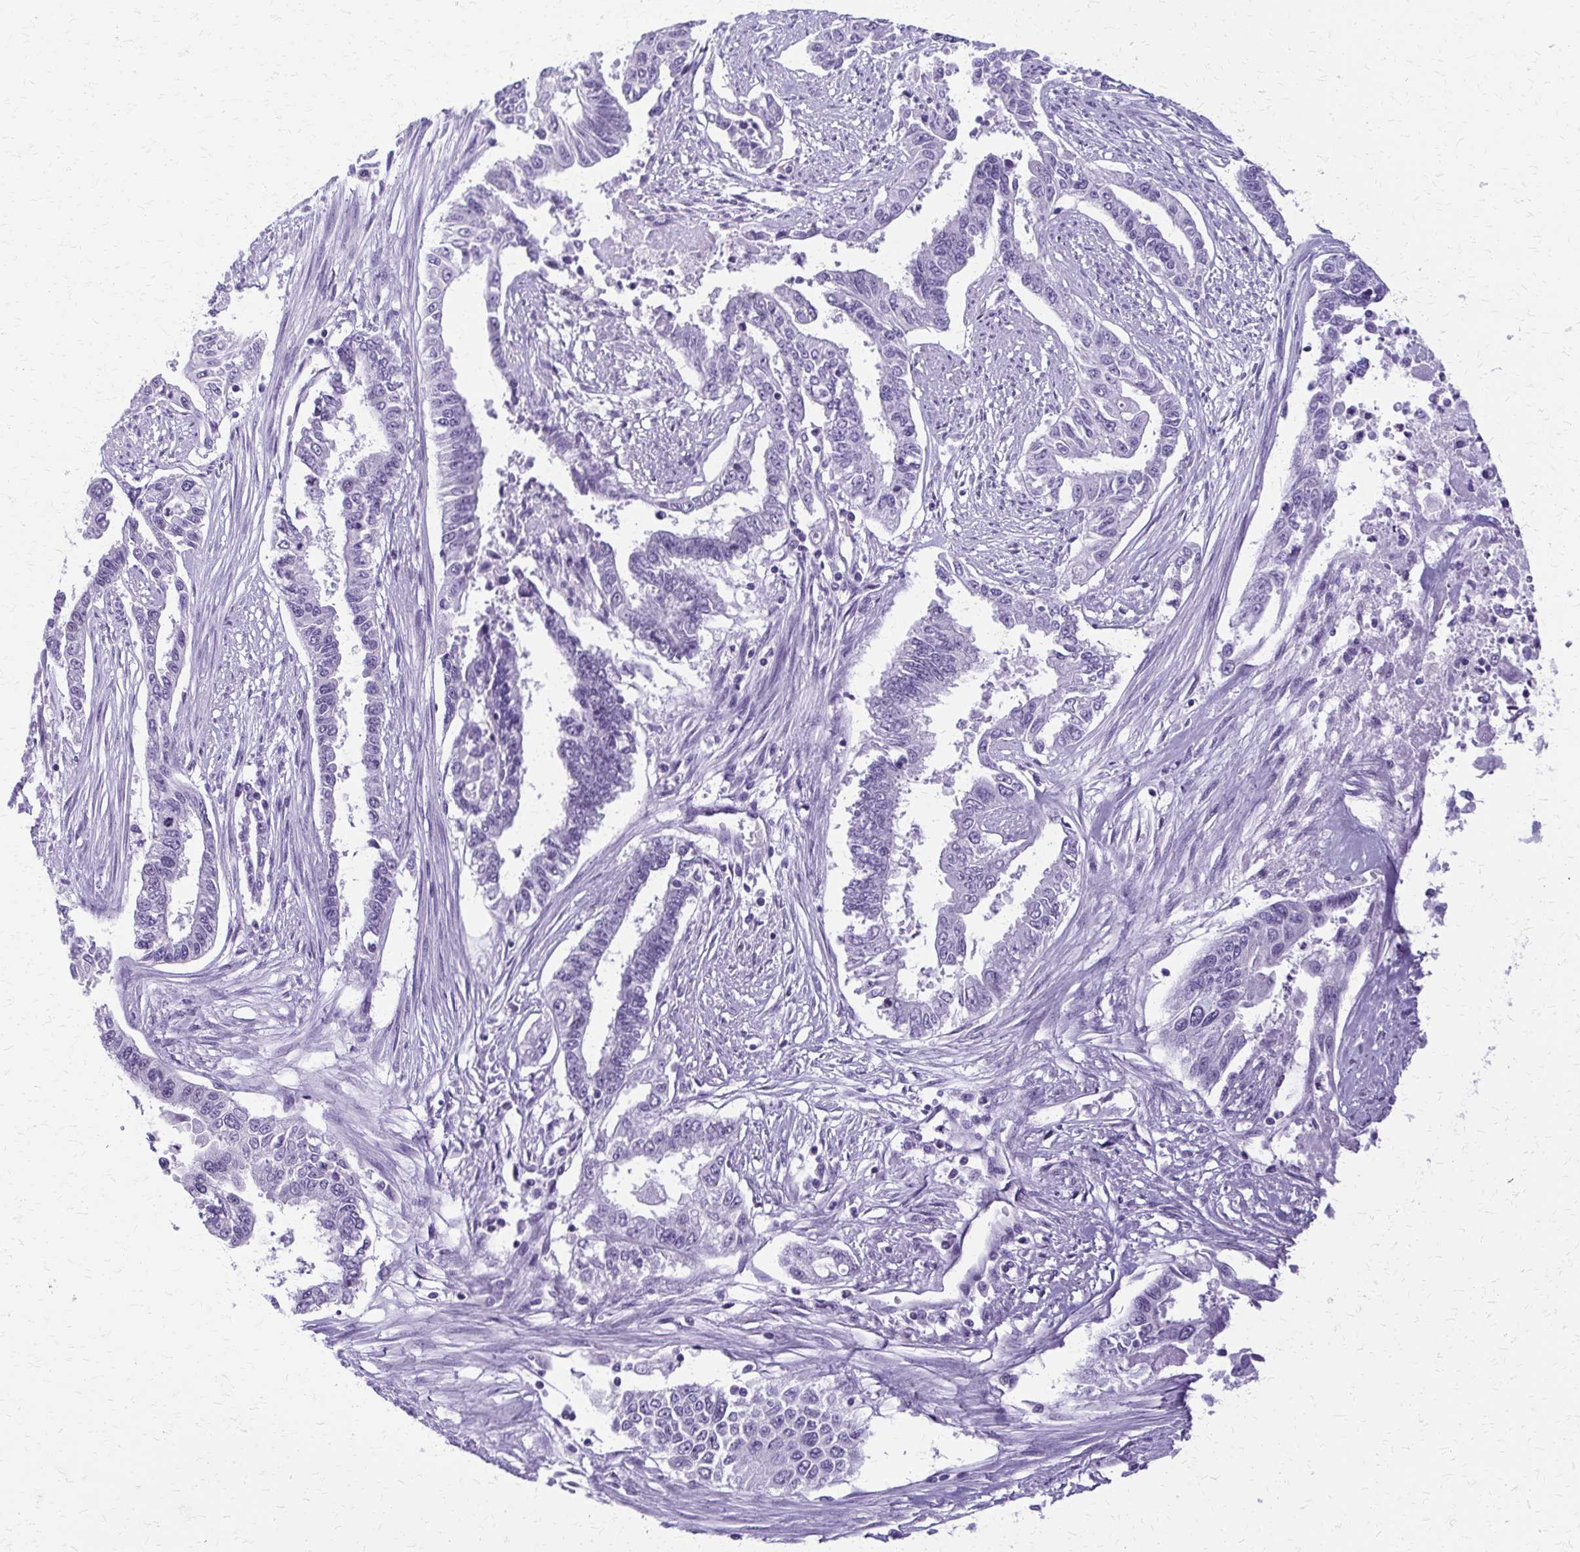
{"staining": {"intensity": "negative", "quantity": "none", "location": "none"}, "tissue": "endometrial cancer", "cell_type": "Tumor cells", "image_type": "cancer", "snomed": [{"axis": "morphology", "description": "Adenocarcinoma, NOS"}, {"axis": "topography", "description": "Uterus"}], "caption": "Tumor cells show no significant protein expression in adenocarcinoma (endometrial). (Brightfield microscopy of DAB (3,3'-diaminobenzidine) immunohistochemistry (IHC) at high magnification).", "gene": "FAM162B", "patient": {"sex": "female", "age": 59}}